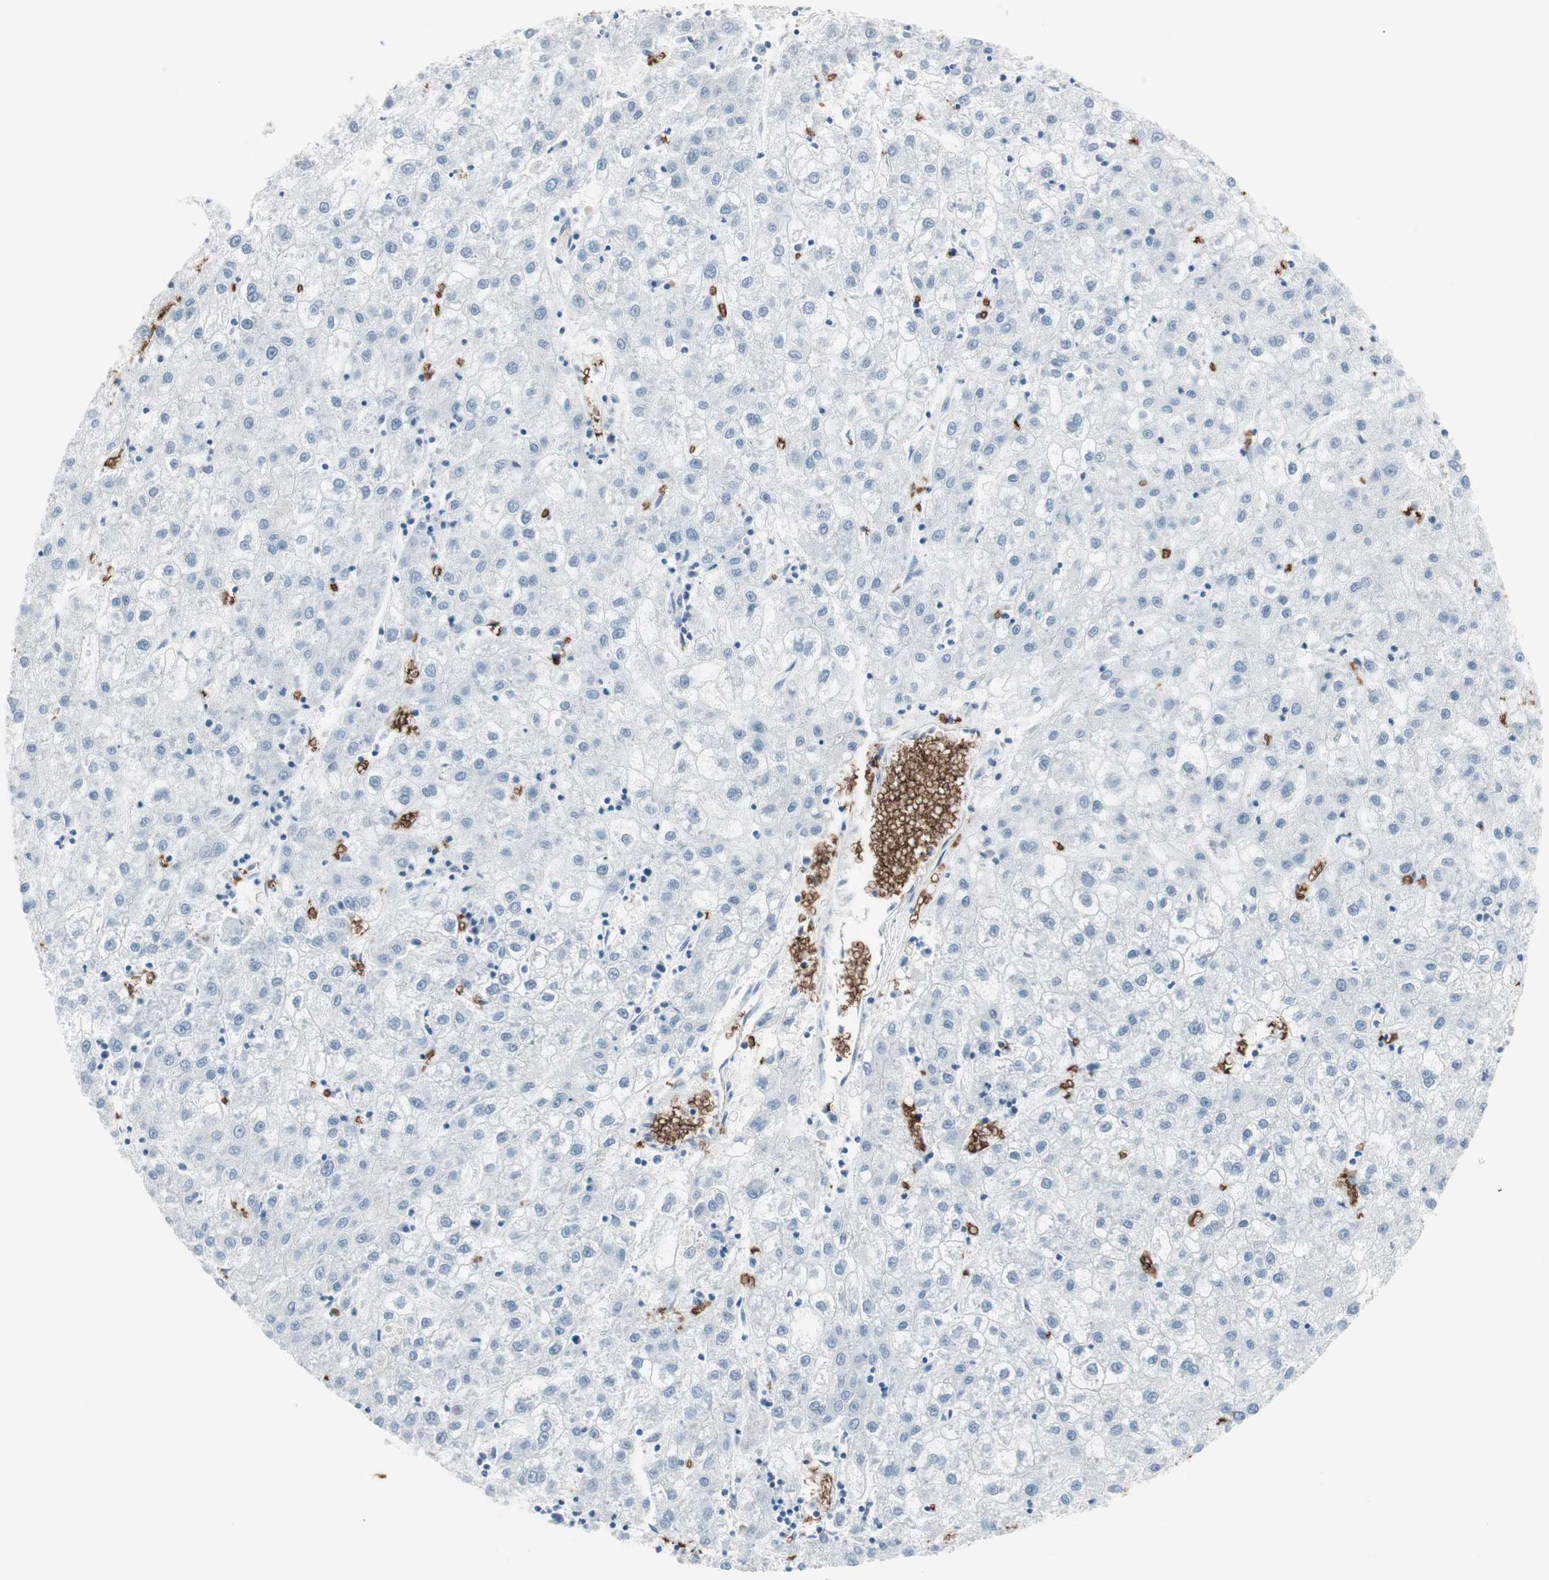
{"staining": {"intensity": "negative", "quantity": "none", "location": "none"}, "tissue": "liver cancer", "cell_type": "Tumor cells", "image_type": "cancer", "snomed": [{"axis": "morphology", "description": "Carcinoma, Hepatocellular, NOS"}, {"axis": "topography", "description": "Liver"}], "caption": "Photomicrograph shows no significant protein expression in tumor cells of liver cancer (hepatocellular carcinoma).", "gene": "MAP4K1", "patient": {"sex": "male", "age": 72}}